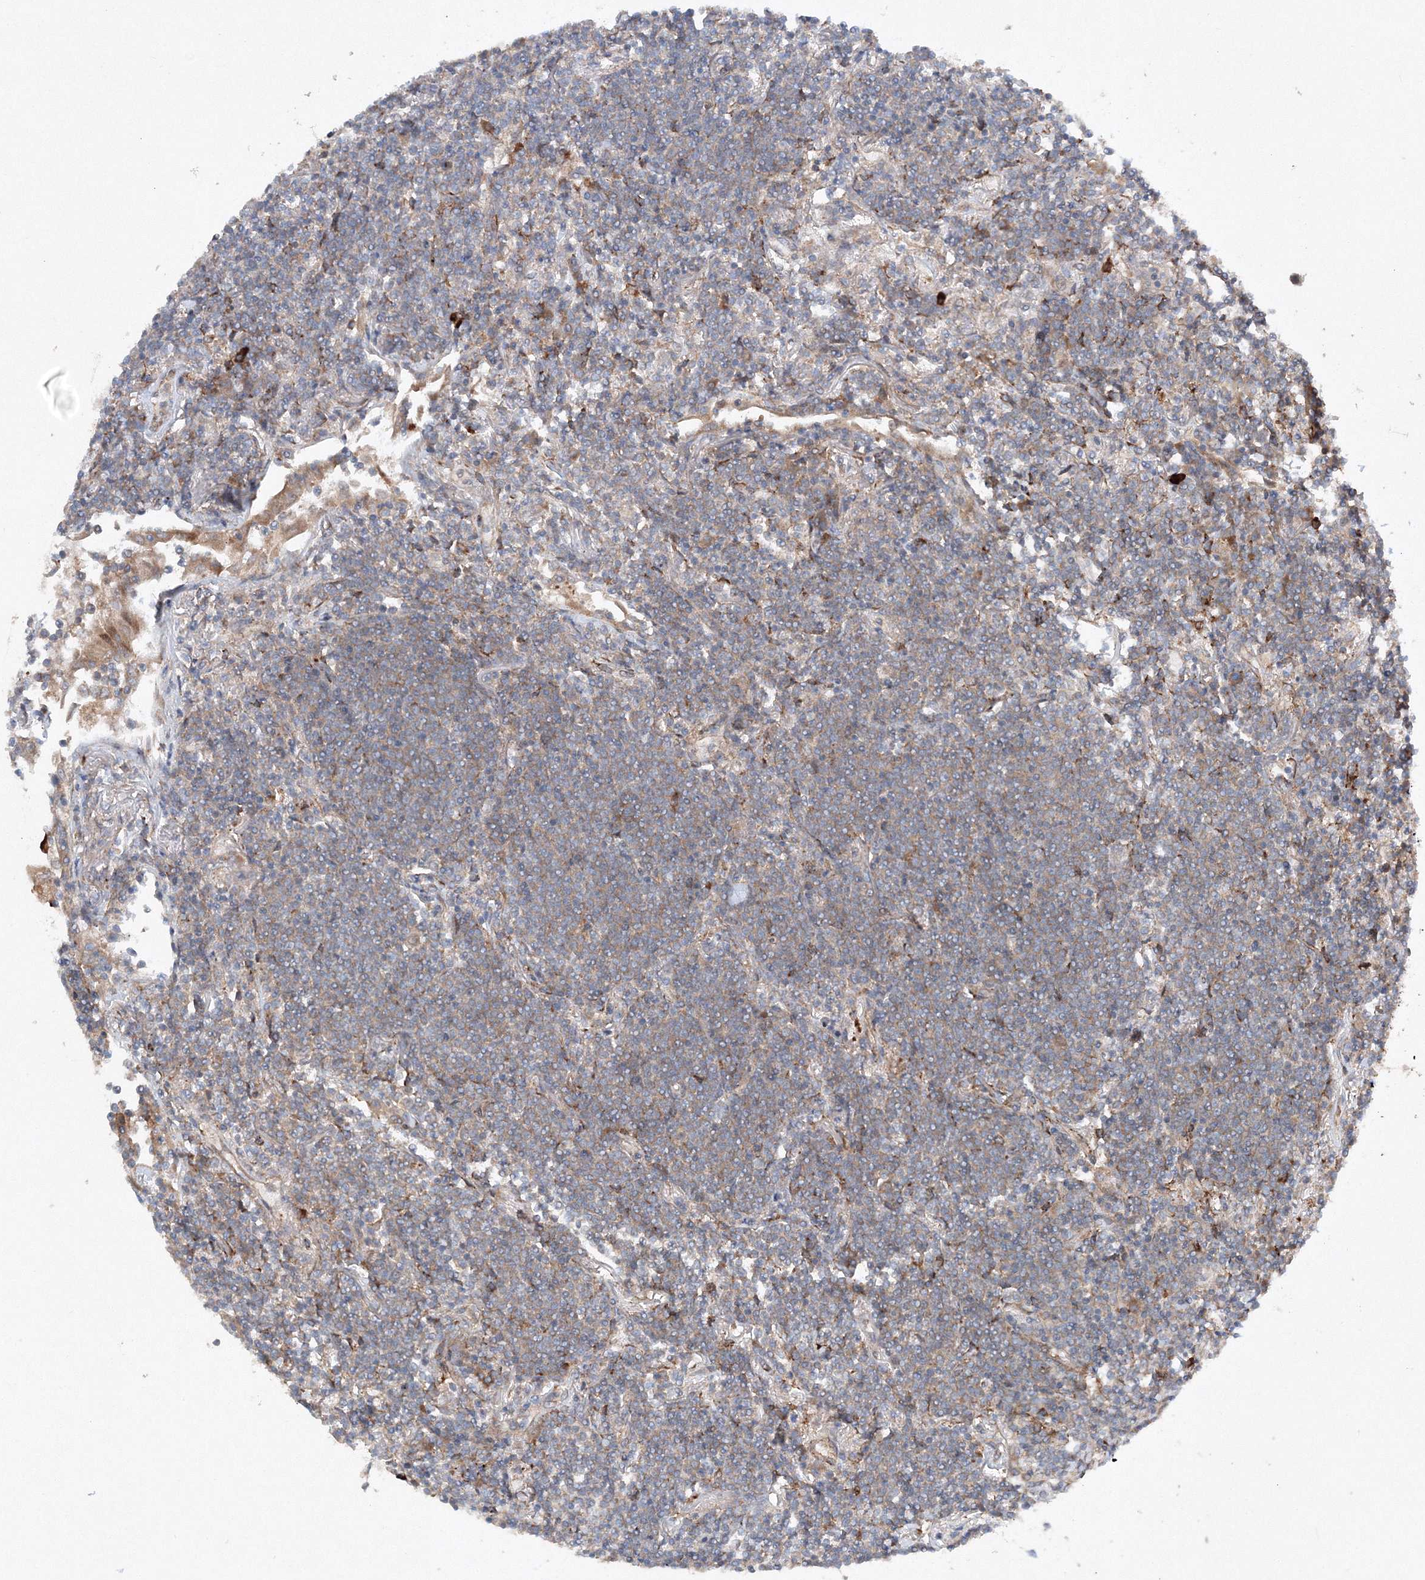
{"staining": {"intensity": "weak", "quantity": "<25%", "location": "cytoplasmic/membranous"}, "tissue": "lymphoma", "cell_type": "Tumor cells", "image_type": "cancer", "snomed": [{"axis": "morphology", "description": "Malignant lymphoma, non-Hodgkin's type, Low grade"}, {"axis": "topography", "description": "Lung"}], "caption": "There is no significant staining in tumor cells of lymphoma. (DAB immunohistochemistry (IHC) visualized using brightfield microscopy, high magnification).", "gene": "SLC36A1", "patient": {"sex": "female", "age": 71}}